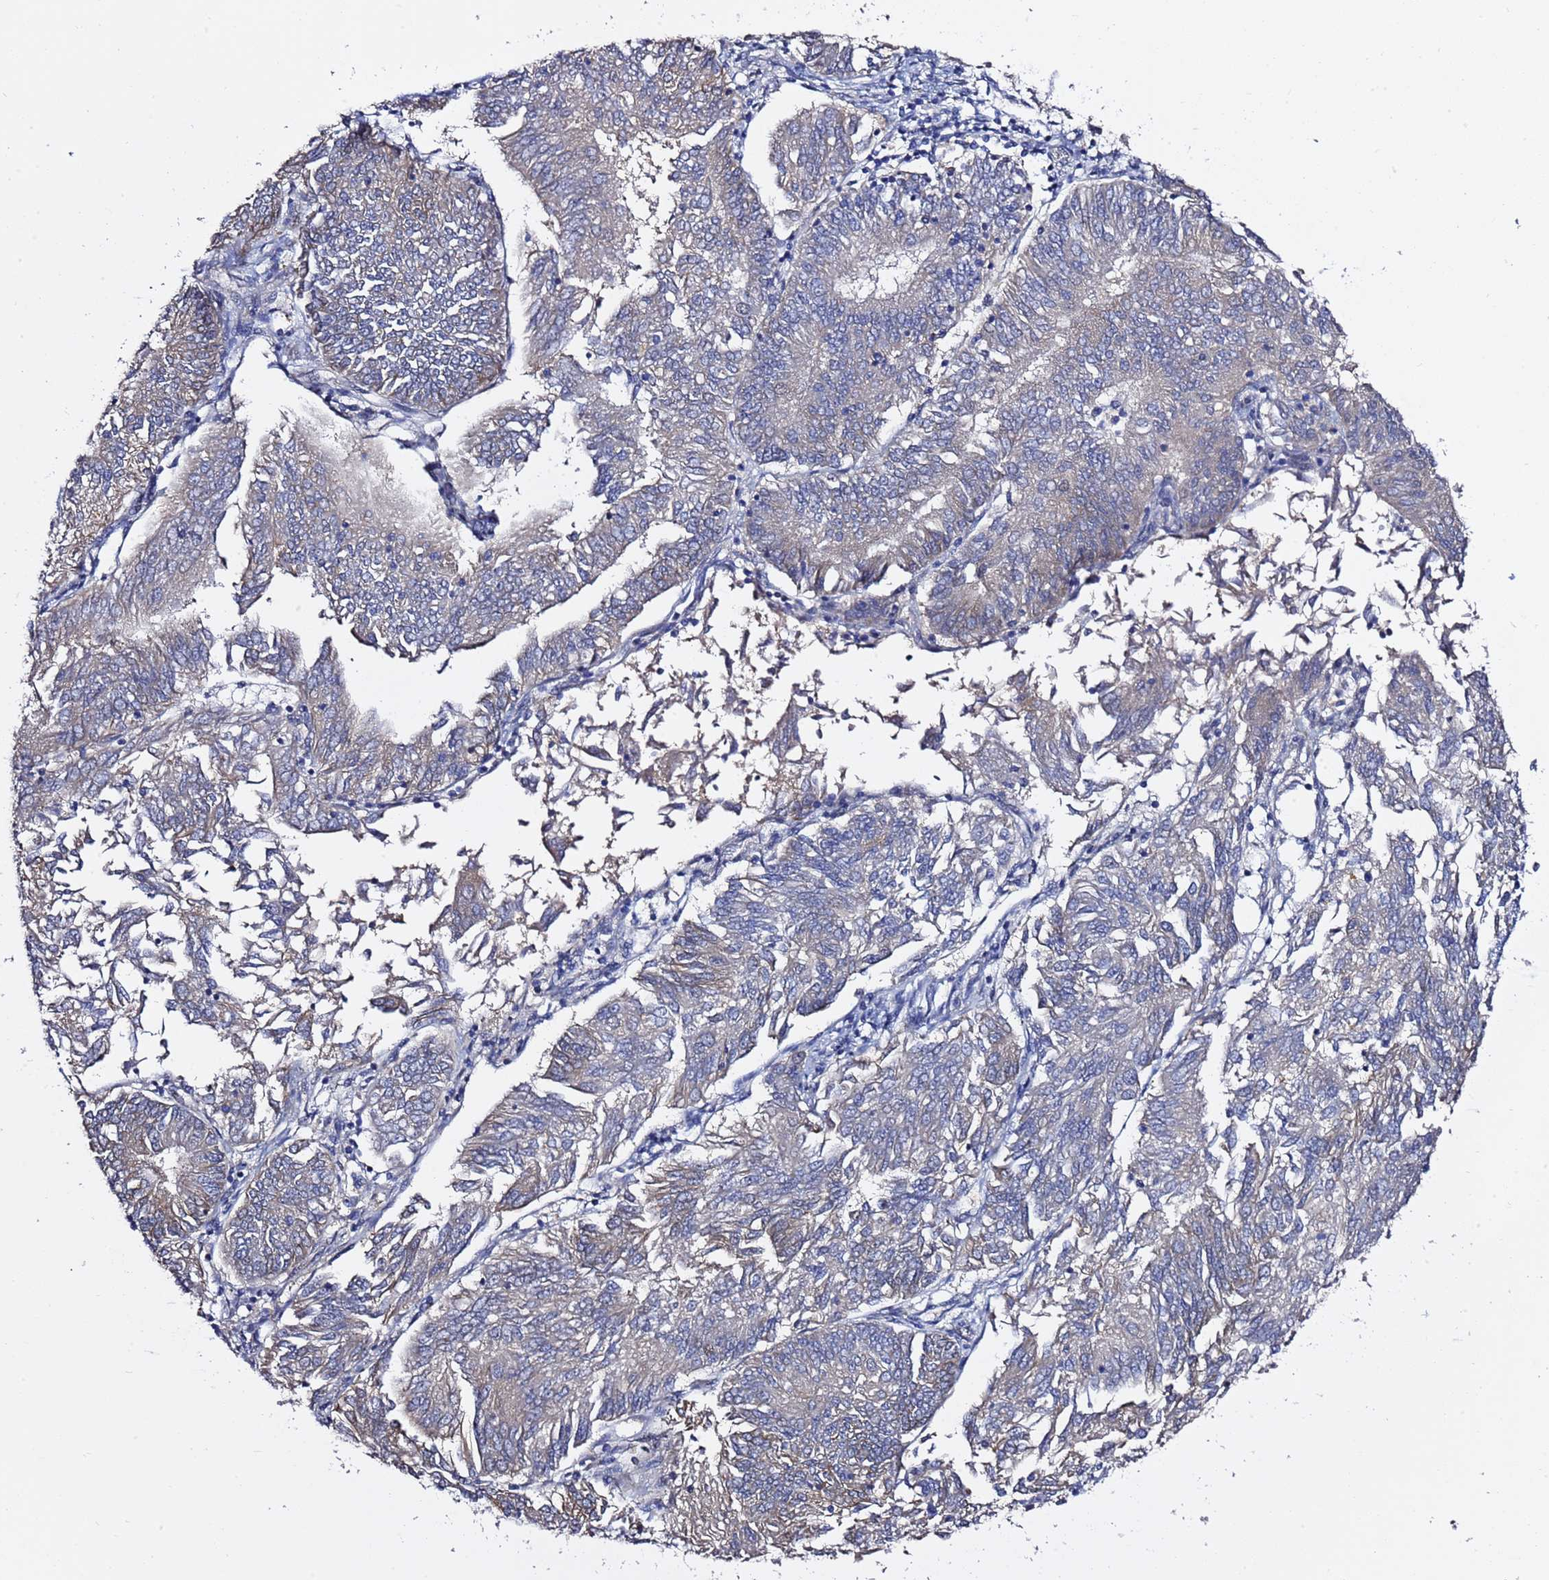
{"staining": {"intensity": "weak", "quantity": "<25%", "location": "cytoplasmic/membranous"}, "tissue": "endometrial cancer", "cell_type": "Tumor cells", "image_type": "cancer", "snomed": [{"axis": "morphology", "description": "Adenocarcinoma, NOS"}, {"axis": "topography", "description": "Endometrium"}], "caption": "Immunohistochemical staining of endometrial adenocarcinoma displays no significant expression in tumor cells.", "gene": "NAT2", "patient": {"sex": "female", "age": 58}}